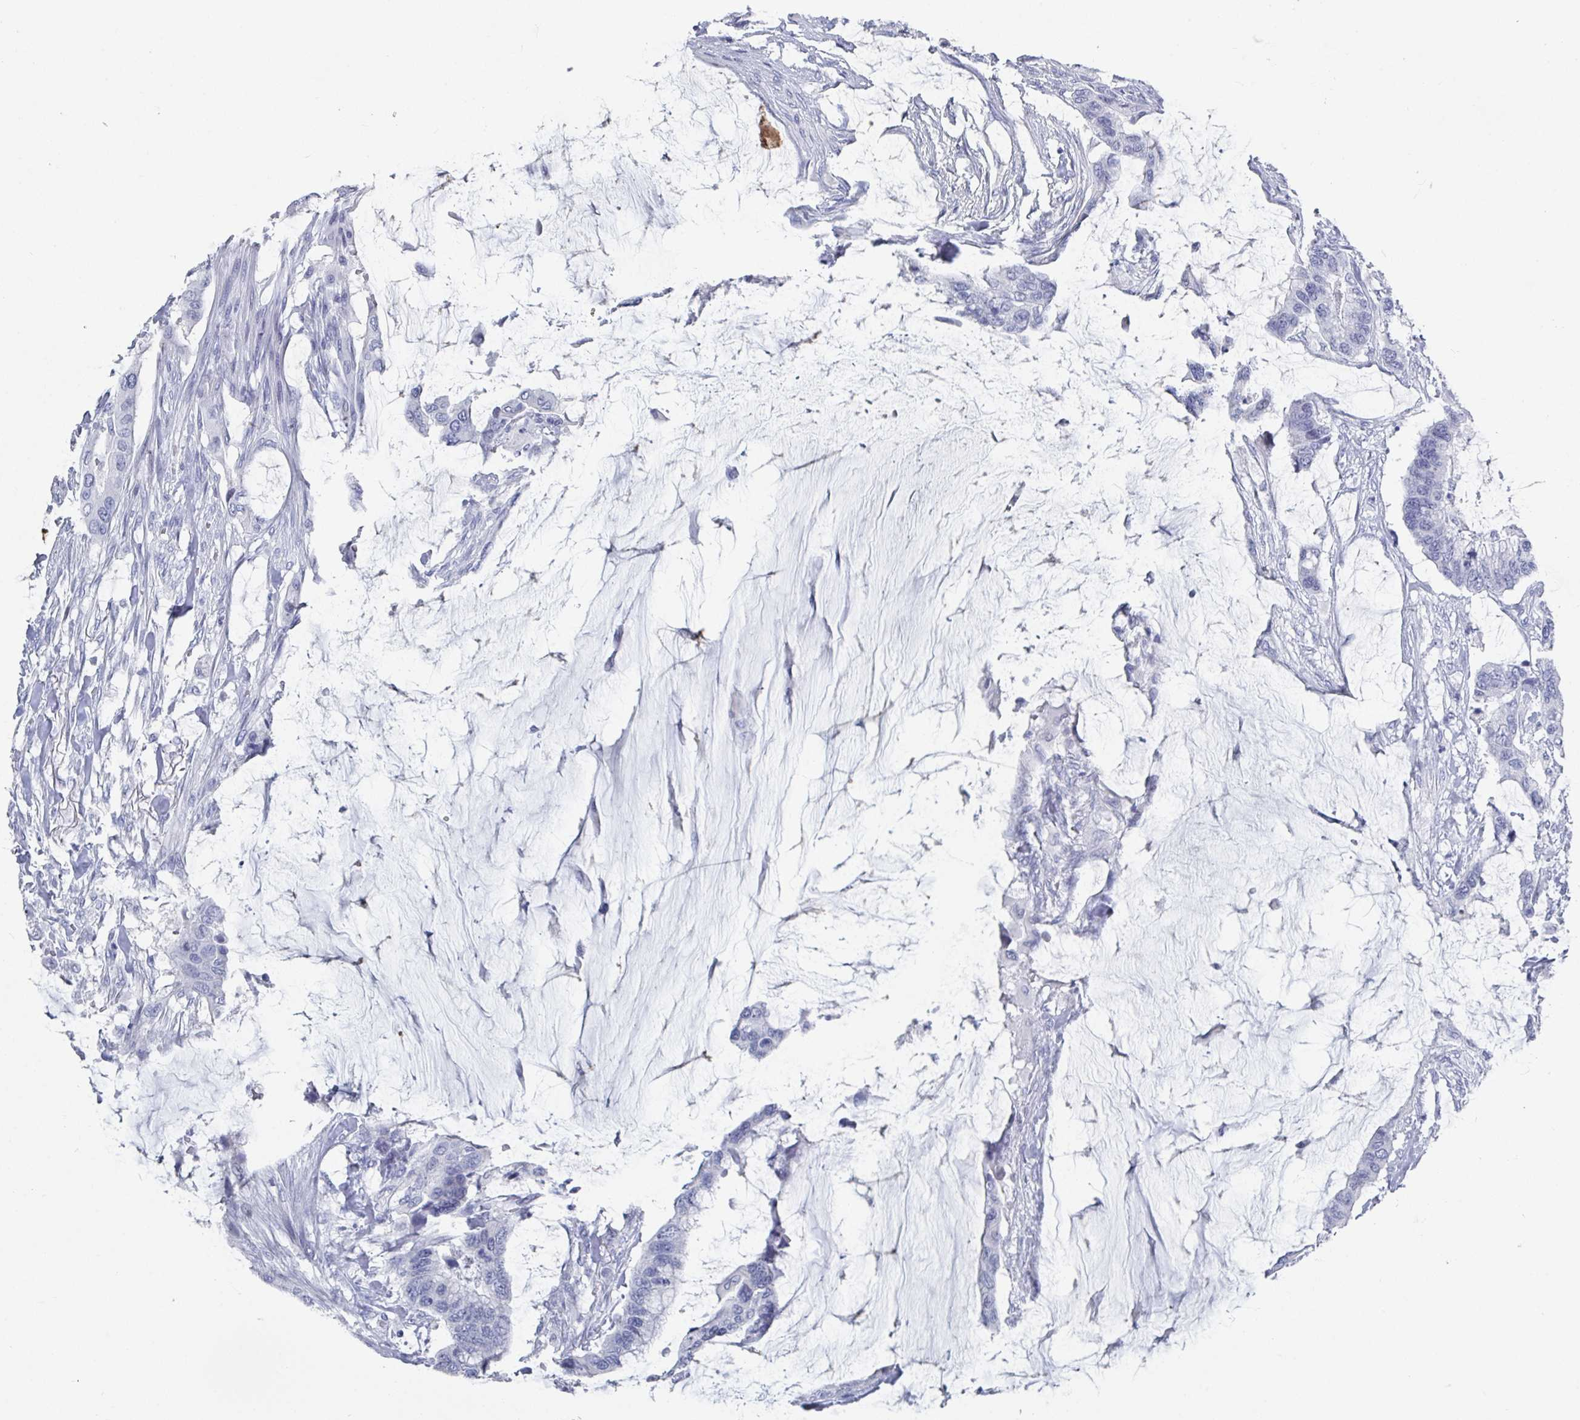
{"staining": {"intensity": "negative", "quantity": "none", "location": "none"}, "tissue": "colorectal cancer", "cell_type": "Tumor cells", "image_type": "cancer", "snomed": [{"axis": "morphology", "description": "Adenocarcinoma, NOS"}, {"axis": "topography", "description": "Rectum"}], "caption": "Image shows no protein staining in tumor cells of colorectal cancer (adenocarcinoma) tissue.", "gene": "CAMKV", "patient": {"sex": "female", "age": 59}}